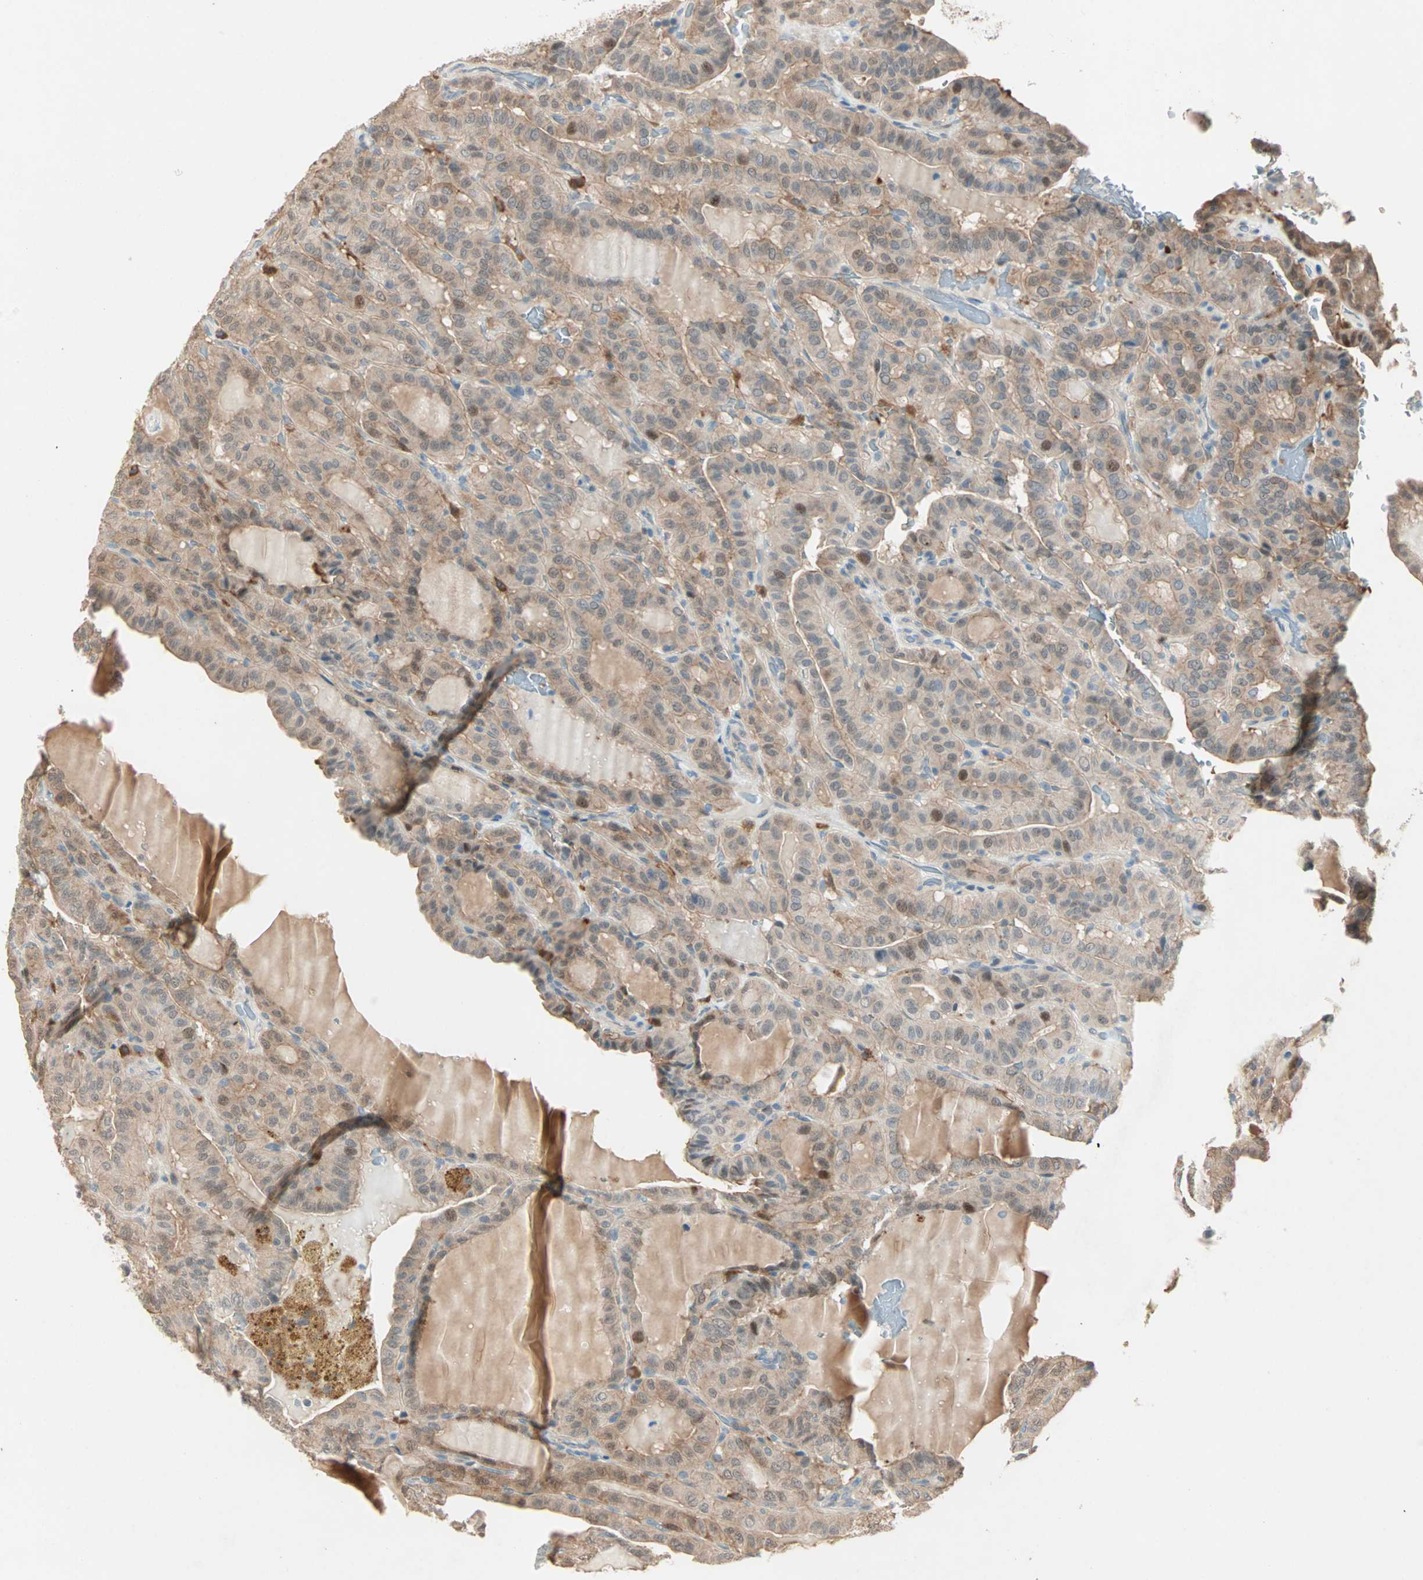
{"staining": {"intensity": "moderate", "quantity": ">75%", "location": "cytoplasmic/membranous"}, "tissue": "thyroid cancer", "cell_type": "Tumor cells", "image_type": "cancer", "snomed": [{"axis": "morphology", "description": "Papillary adenocarcinoma, NOS"}, {"axis": "topography", "description": "Thyroid gland"}], "caption": "Moderate cytoplasmic/membranous protein expression is seen in approximately >75% of tumor cells in thyroid papillary adenocarcinoma. Nuclei are stained in blue.", "gene": "RTL6", "patient": {"sex": "male", "age": 77}}